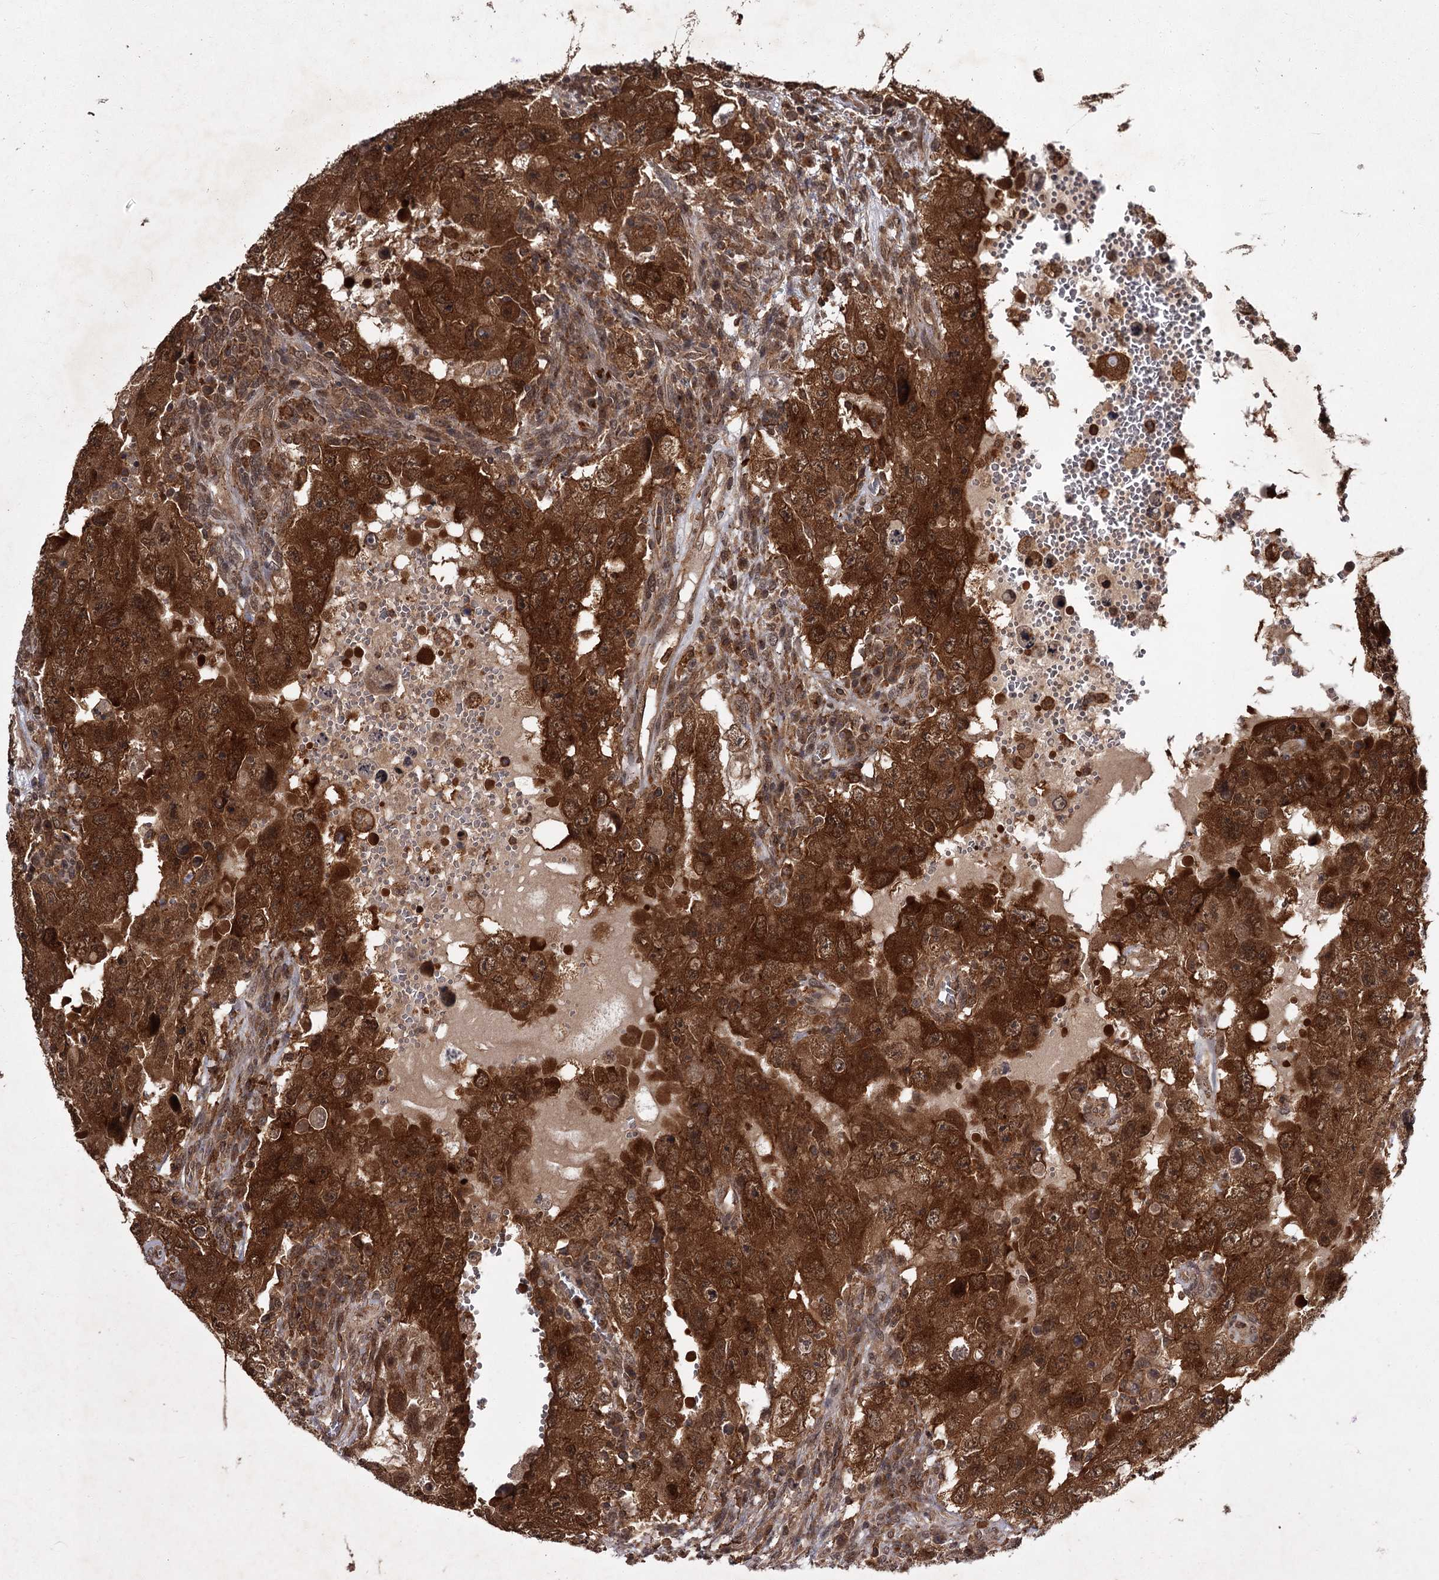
{"staining": {"intensity": "strong", "quantity": ">75%", "location": "cytoplasmic/membranous,nuclear"}, "tissue": "testis cancer", "cell_type": "Tumor cells", "image_type": "cancer", "snomed": [{"axis": "morphology", "description": "Carcinoma, Embryonal, NOS"}, {"axis": "topography", "description": "Testis"}], "caption": "Protein staining by immunohistochemistry shows strong cytoplasmic/membranous and nuclear positivity in about >75% of tumor cells in testis cancer (embryonal carcinoma). The staining was performed using DAB (3,3'-diaminobenzidine), with brown indicating positive protein expression. Nuclei are stained blue with hematoxylin.", "gene": "TBC1D23", "patient": {"sex": "male", "age": 26}}